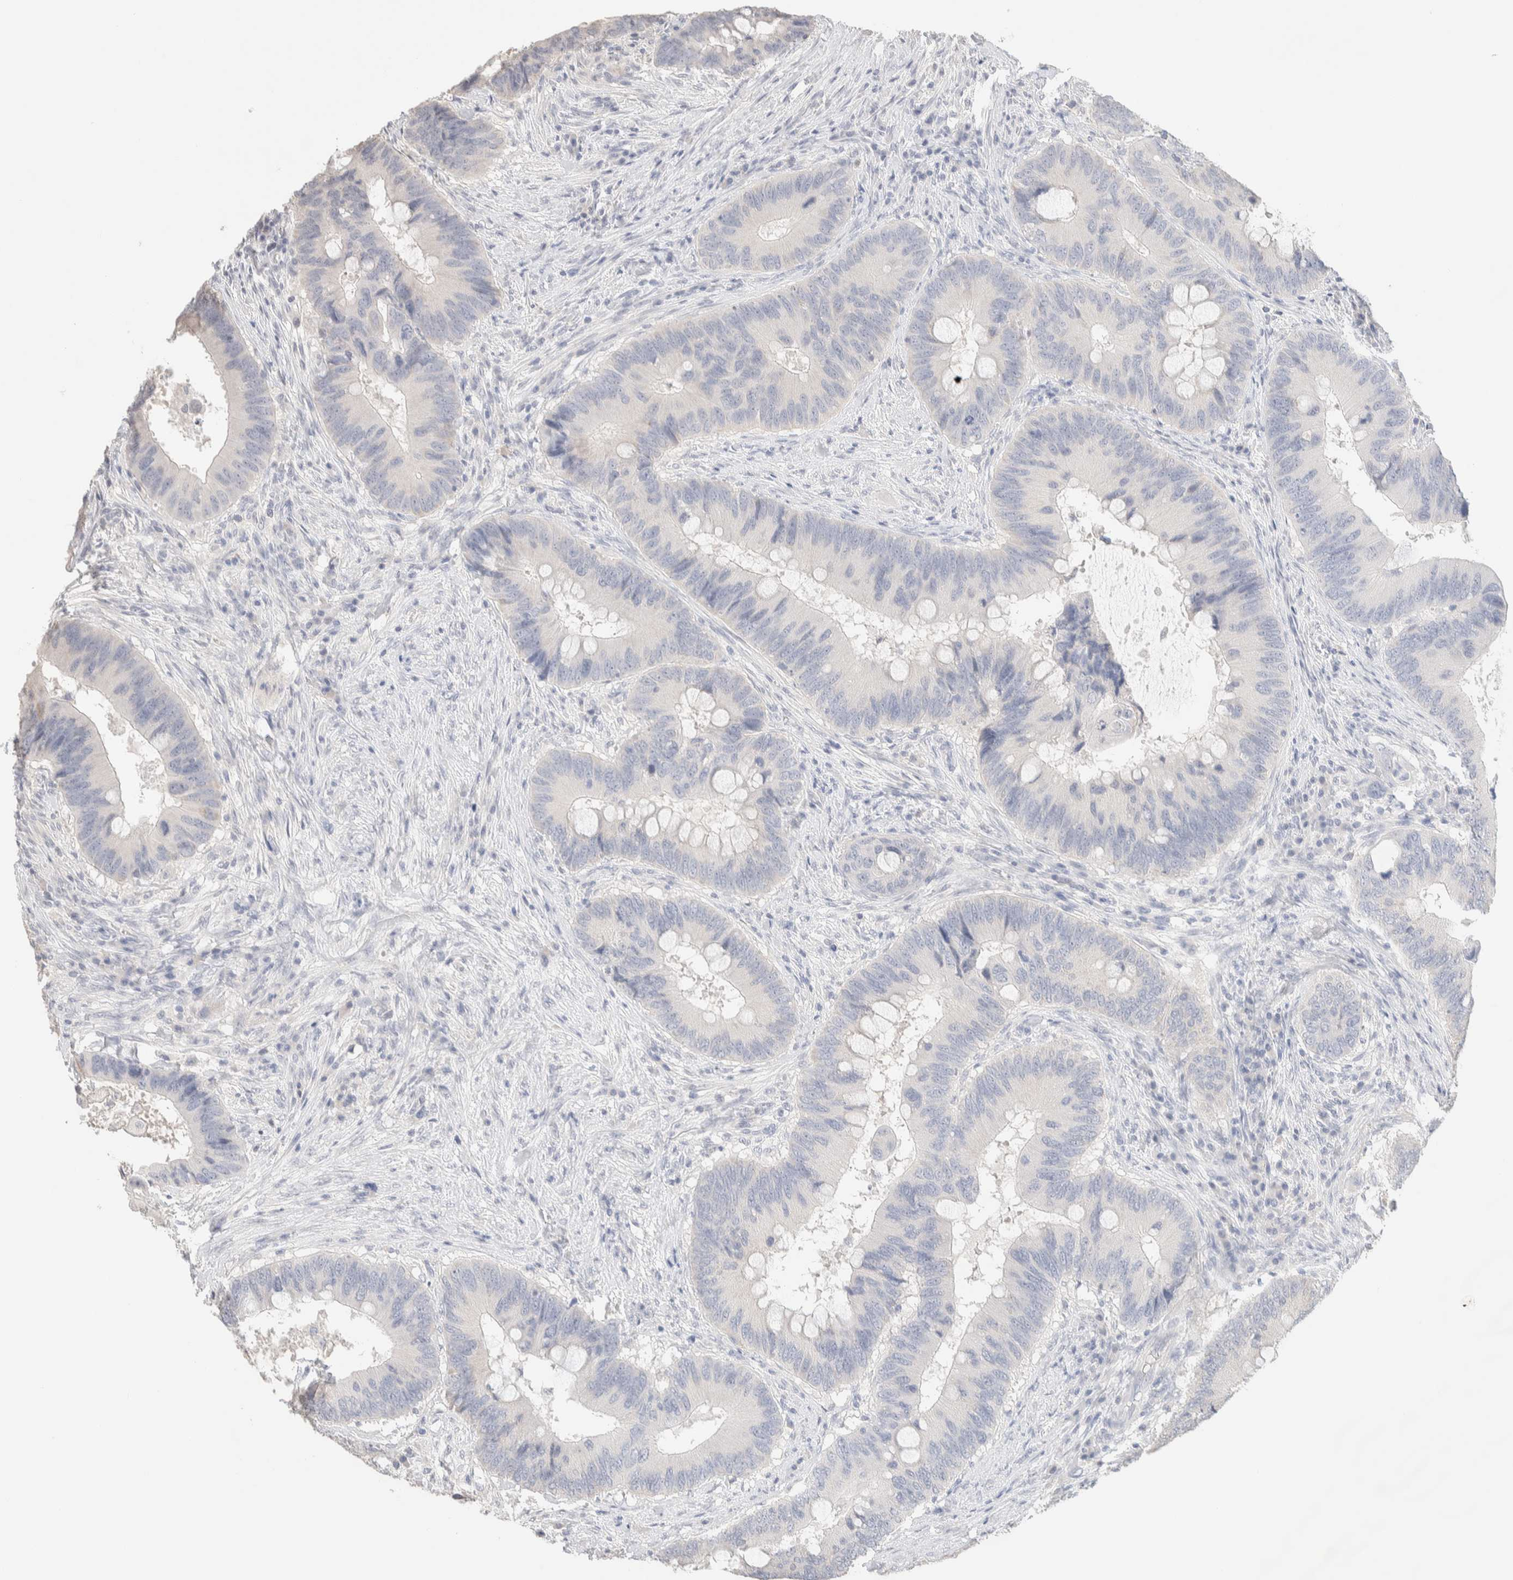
{"staining": {"intensity": "negative", "quantity": "none", "location": "none"}, "tissue": "colorectal cancer", "cell_type": "Tumor cells", "image_type": "cancer", "snomed": [{"axis": "morphology", "description": "Adenocarcinoma, NOS"}, {"axis": "topography", "description": "Colon"}], "caption": "Immunohistochemical staining of human colorectal adenocarcinoma exhibits no significant positivity in tumor cells. (Immunohistochemistry, brightfield microscopy, high magnification).", "gene": "RIDA", "patient": {"sex": "male", "age": 71}}